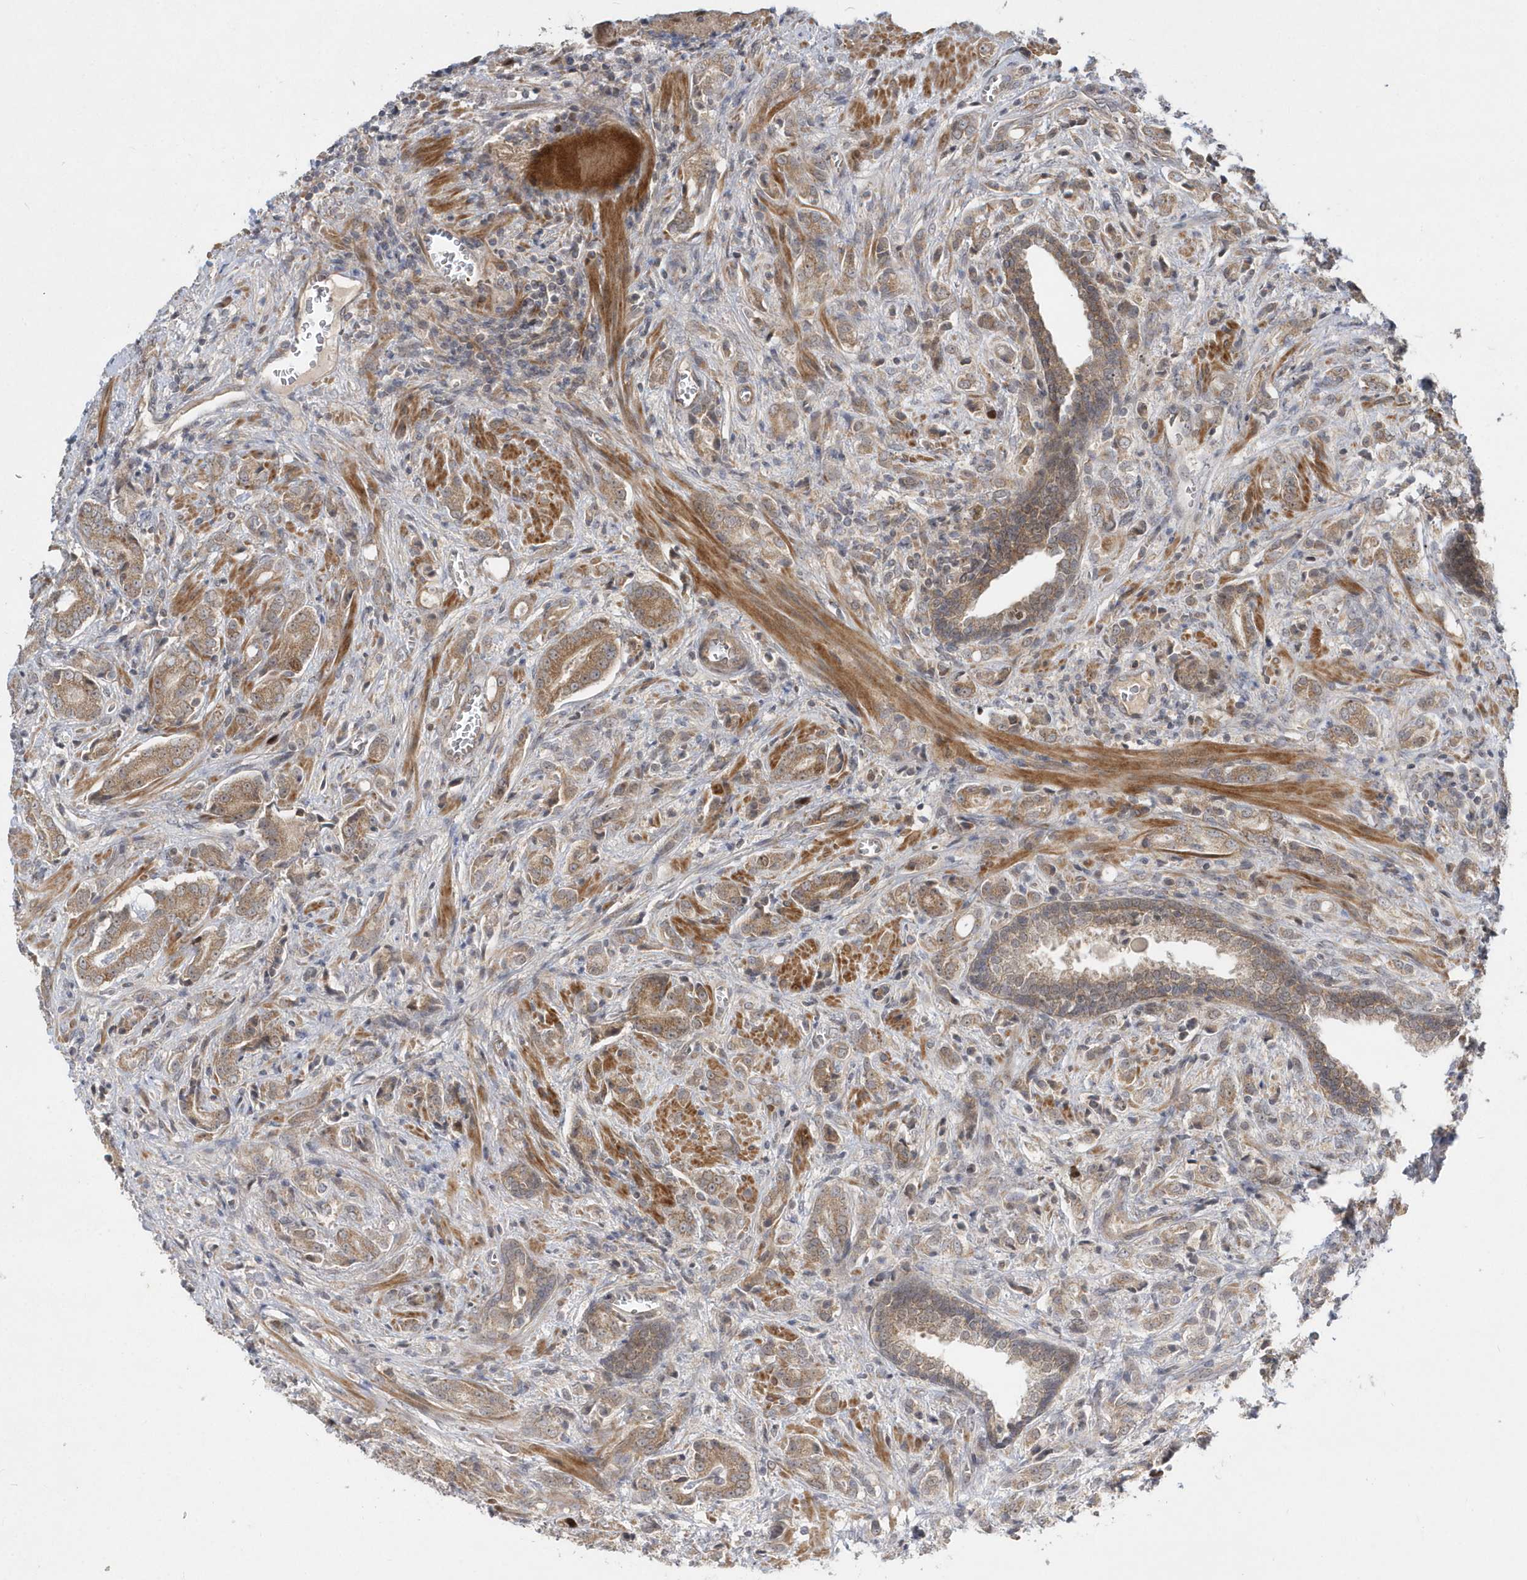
{"staining": {"intensity": "moderate", "quantity": ">75%", "location": "cytoplasmic/membranous"}, "tissue": "prostate cancer", "cell_type": "Tumor cells", "image_type": "cancer", "snomed": [{"axis": "morphology", "description": "Adenocarcinoma, High grade"}, {"axis": "topography", "description": "Prostate"}], "caption": "Immunohistochemical staining of human prostate cancer displays medium levels of moderate cytoplasmic/membranous protein positivity in about >75% of tumor cells.", "gene": "MXI1", "patient": {"sex": "male", "age": 57}}